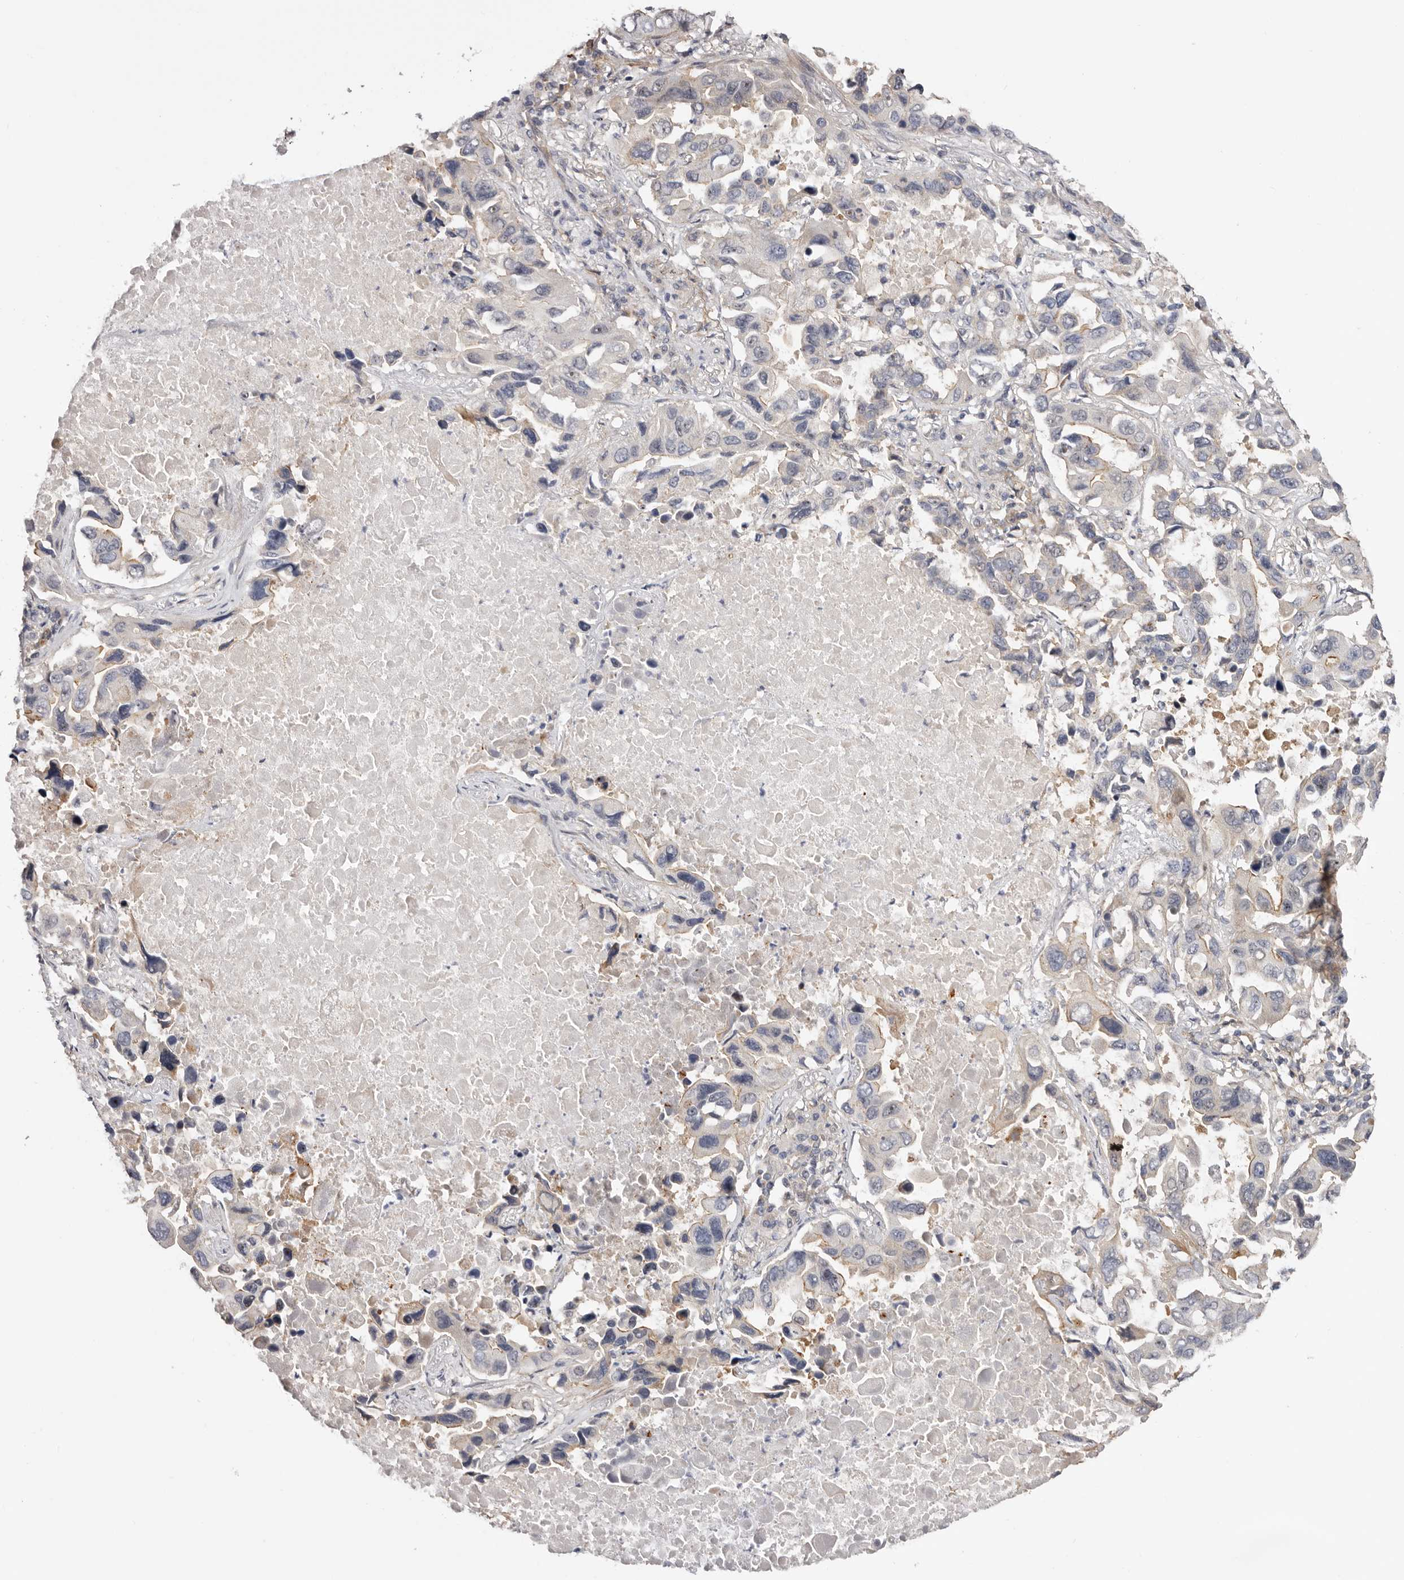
{"staining": {"intensity": "weak", "quantity": "<25%", "location": "nuclear"}, "tissue": "lung cancer", "cell_type": "Tumor cells", "image_type": "cancer", "snomed": [{"axis": "morphology", "description": "Adenocarcinoma, NOS"}, {"axis": "topography", "description": "Lung"}], "caption": "Immunohistochemistry (IHC) histopathology image of lung adenocarcinoma stained for a protein (brown), which displays no expression in tumor cells. The staining was performed using DAB (3,3'-diaminobenzidine) to visualize the protein expression in brown, while the nuclei were stained in blue with hematoxylin (Magnification: 20x).", "gene": "PANK4", "patient": {"sex": "male", "age": 64}}